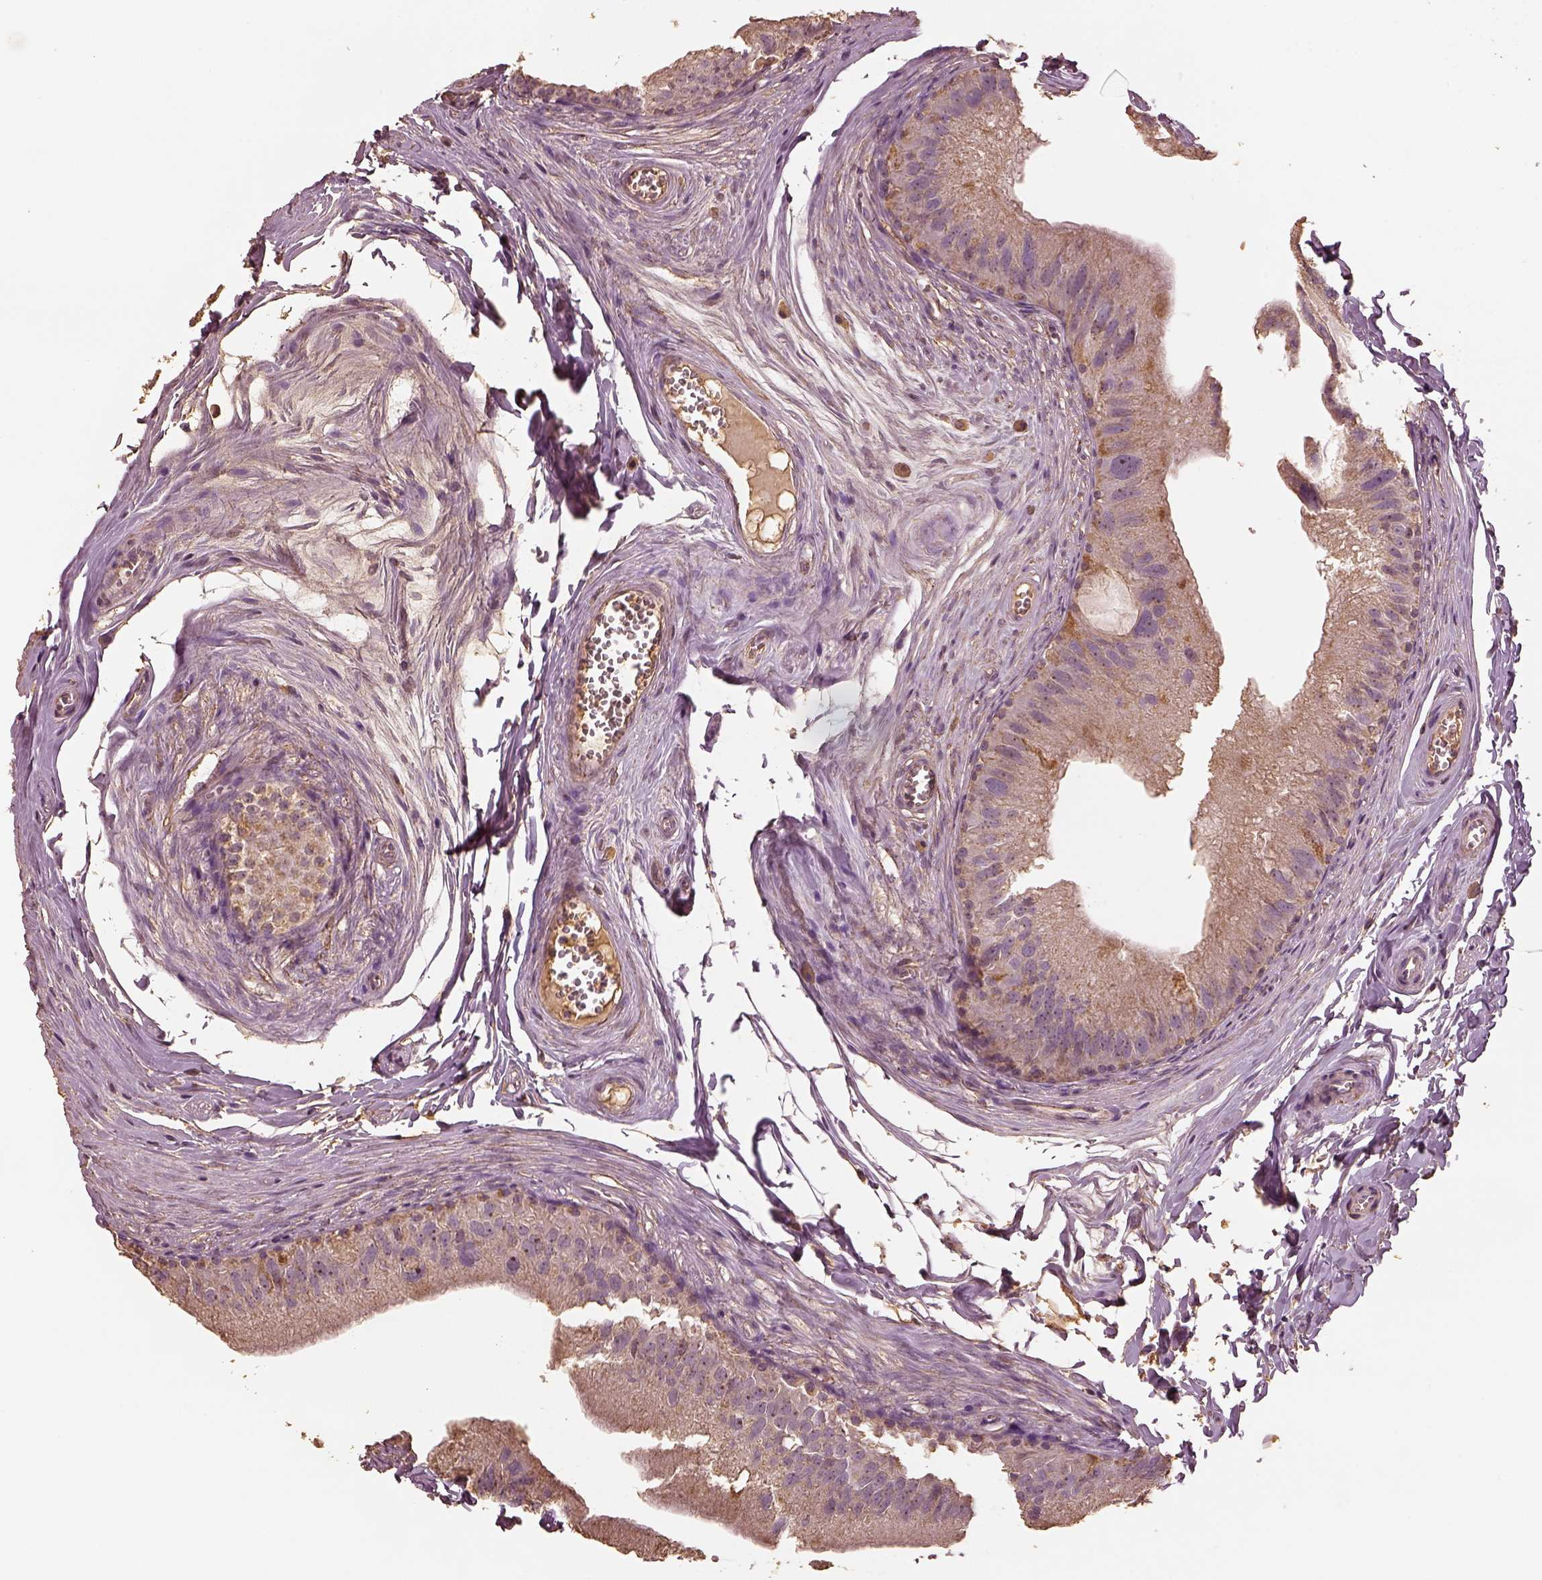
{"staining": {"intensity": "moderate", "quantity": ">75%", "location": "cytoplasmic/membranous"}, "tissue": "epididymis", "cell_type": "Glandular cells", "image_type": "normal", "snomed": [{"axis": "morphology", "description": "Normal tissue, NOS"}, {"axis": "topography", "description": "Epididymis"}], "caption": "Protein expression analysis of unremarkable human epididymis reveals moderate cytoplasmic/membranous positivity in approximately >75% of glandular cells.", "gene": "PTGES2", "patient": {"sex": "male", "age": 45}}